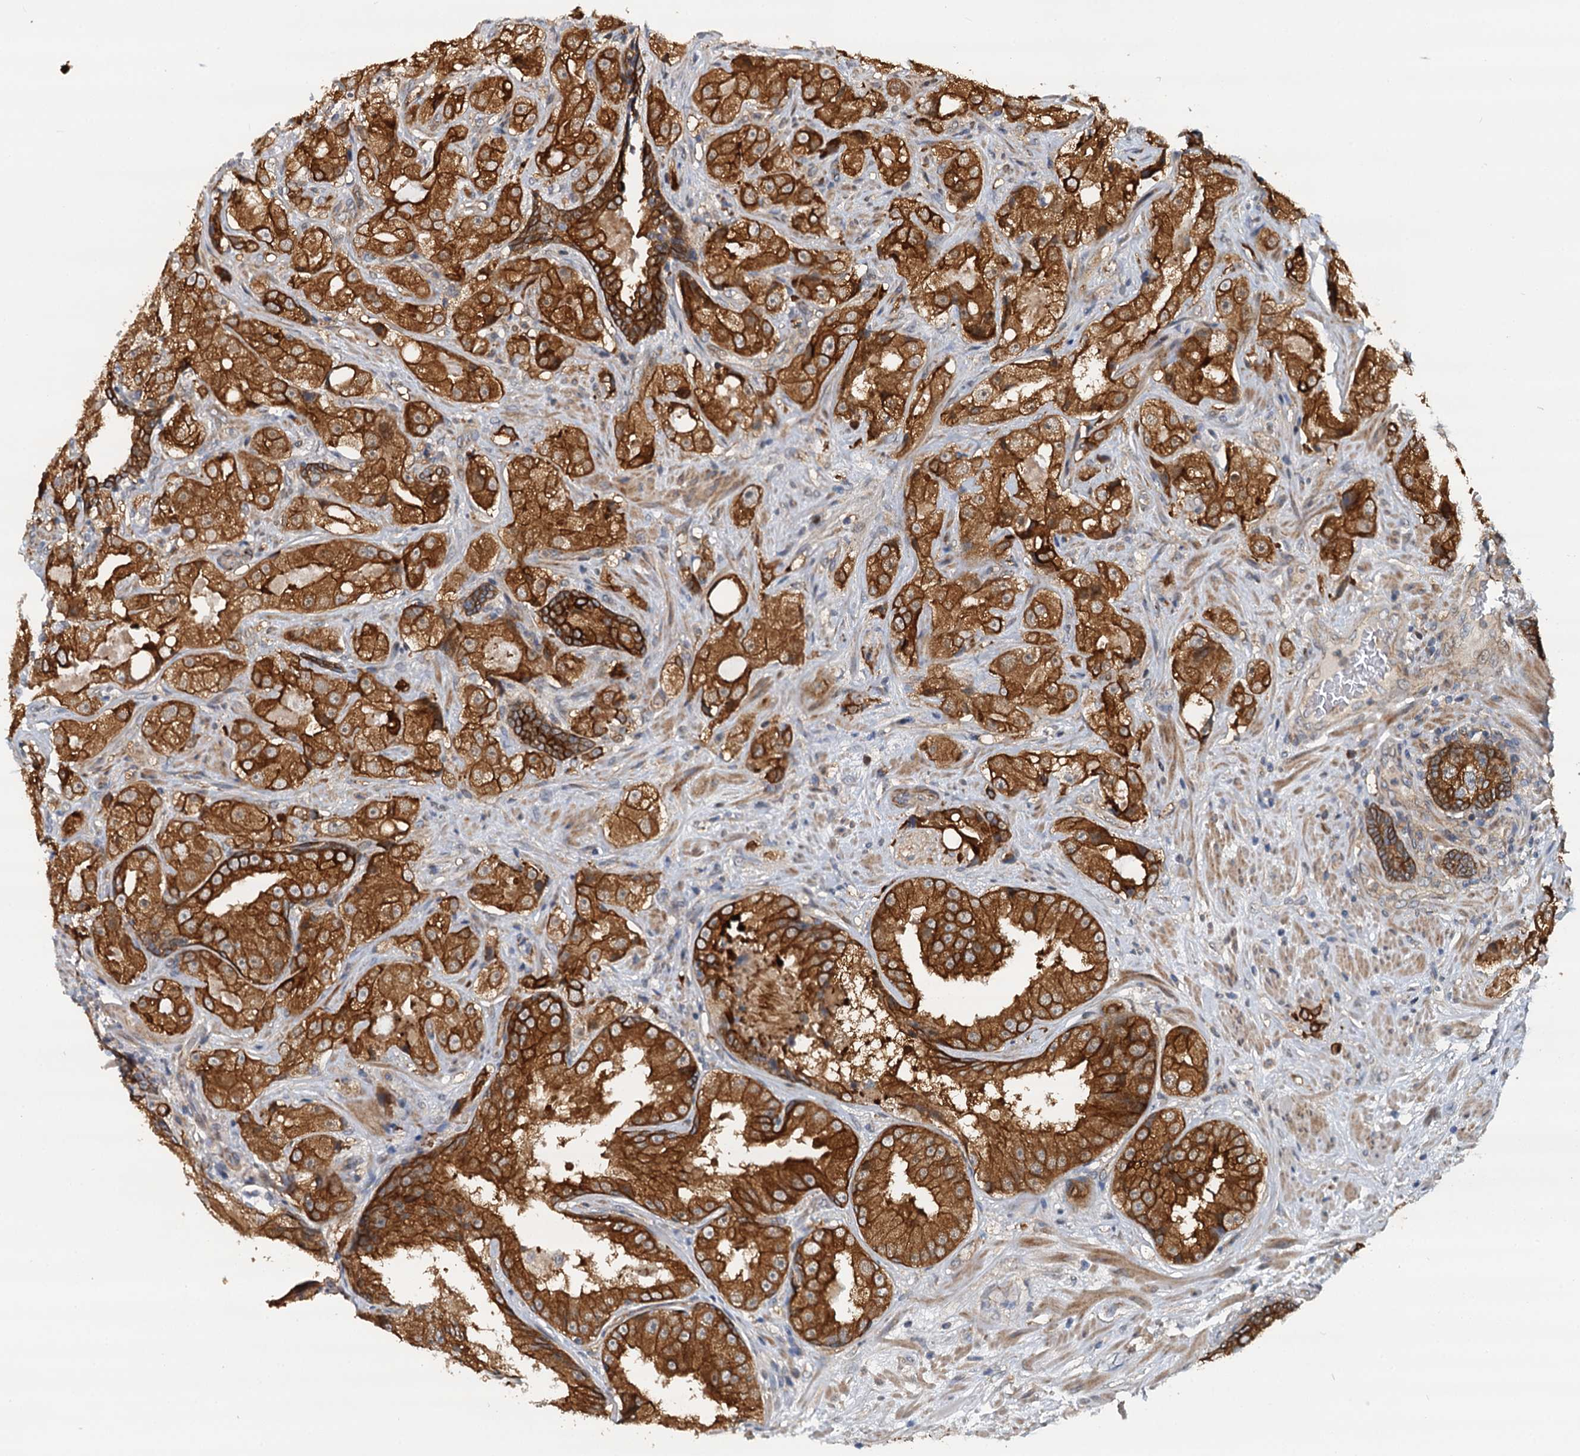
{"staining": {"intensity": "strong", "quantity": ">75%", "location": "cytoplasmic/membranous"}, "tissue": "prostate cancer", "cell_type": "Tumor cells", "image_type": "cancer", "snomed": [{"axis": "morphology", "description": "Adenocarcinoma, High grade"}, {"axis": "topography", "description": "Prostate"}], "caption": "This photomicrograph shows prostate cancer stained with IHC to label a protein in brown. The cytoplasmic/membranous of tumor cells show strong positivity for the protein. Nuclei are counter-stained blue.", "gene": "LRRK2", "patient": {"sex": "male", "age": 73}}